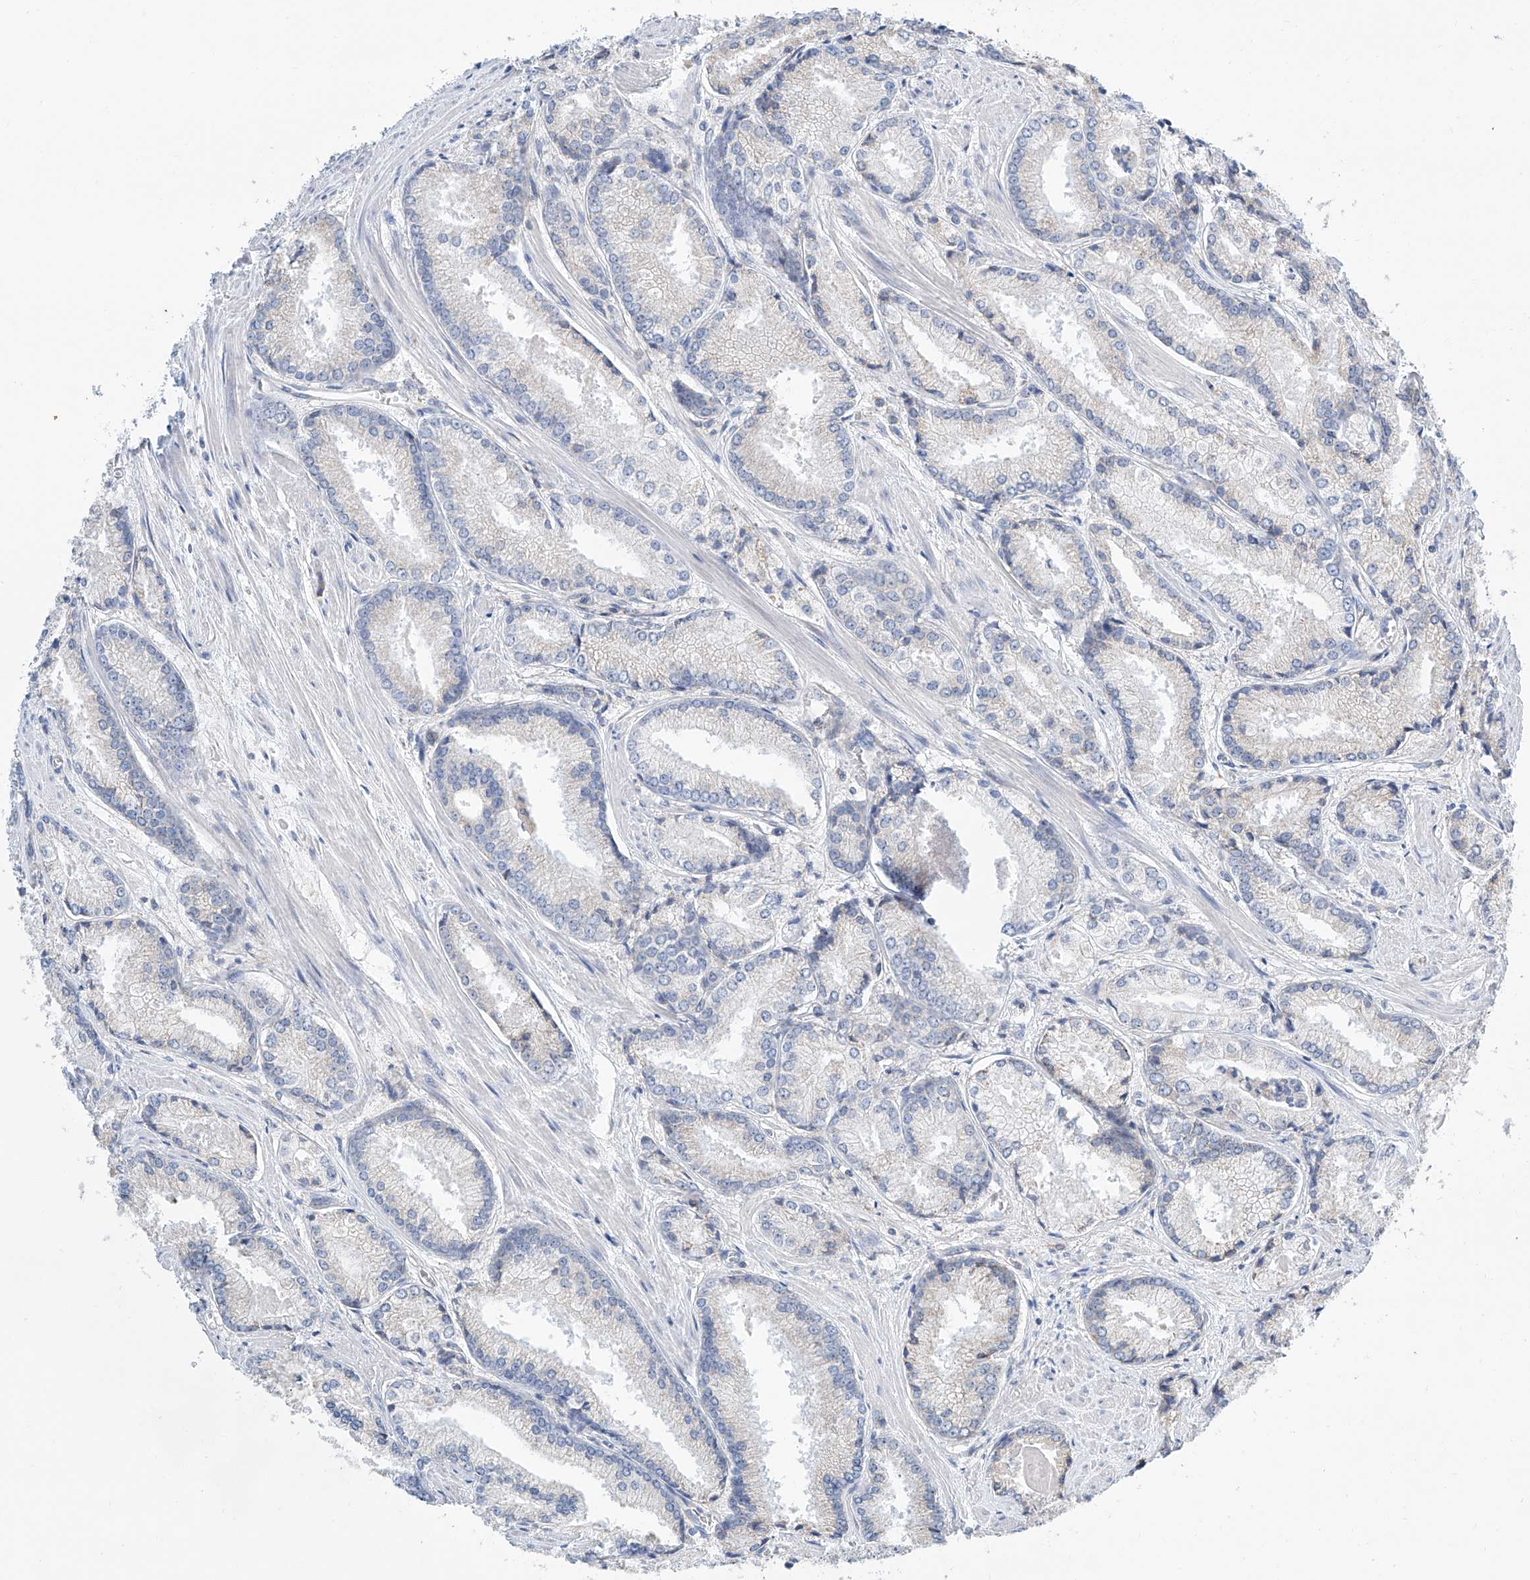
{"staining": {"intensity": "negative", "quantity": "none", "location": "none"}, "tissue": "prostate cancer", "cell_type": "Tumor cells", "image_type": "cancer", "snomed": [{"axis": "morphology", "description": "Adenocarcinoma, Low grade"}, {"axis": "topography", "description": "Prostate"}], "caption": "Tumor cells are negative for protein expression in human prostate low-grade adenocarcinoma. (Stains: DAB IHC with hematoxylin counter stain, Microscopy: brightfield microscopy at high magnification).", "gene": "MAD2L1", "patient": {"sex": "male", "age": 54}}